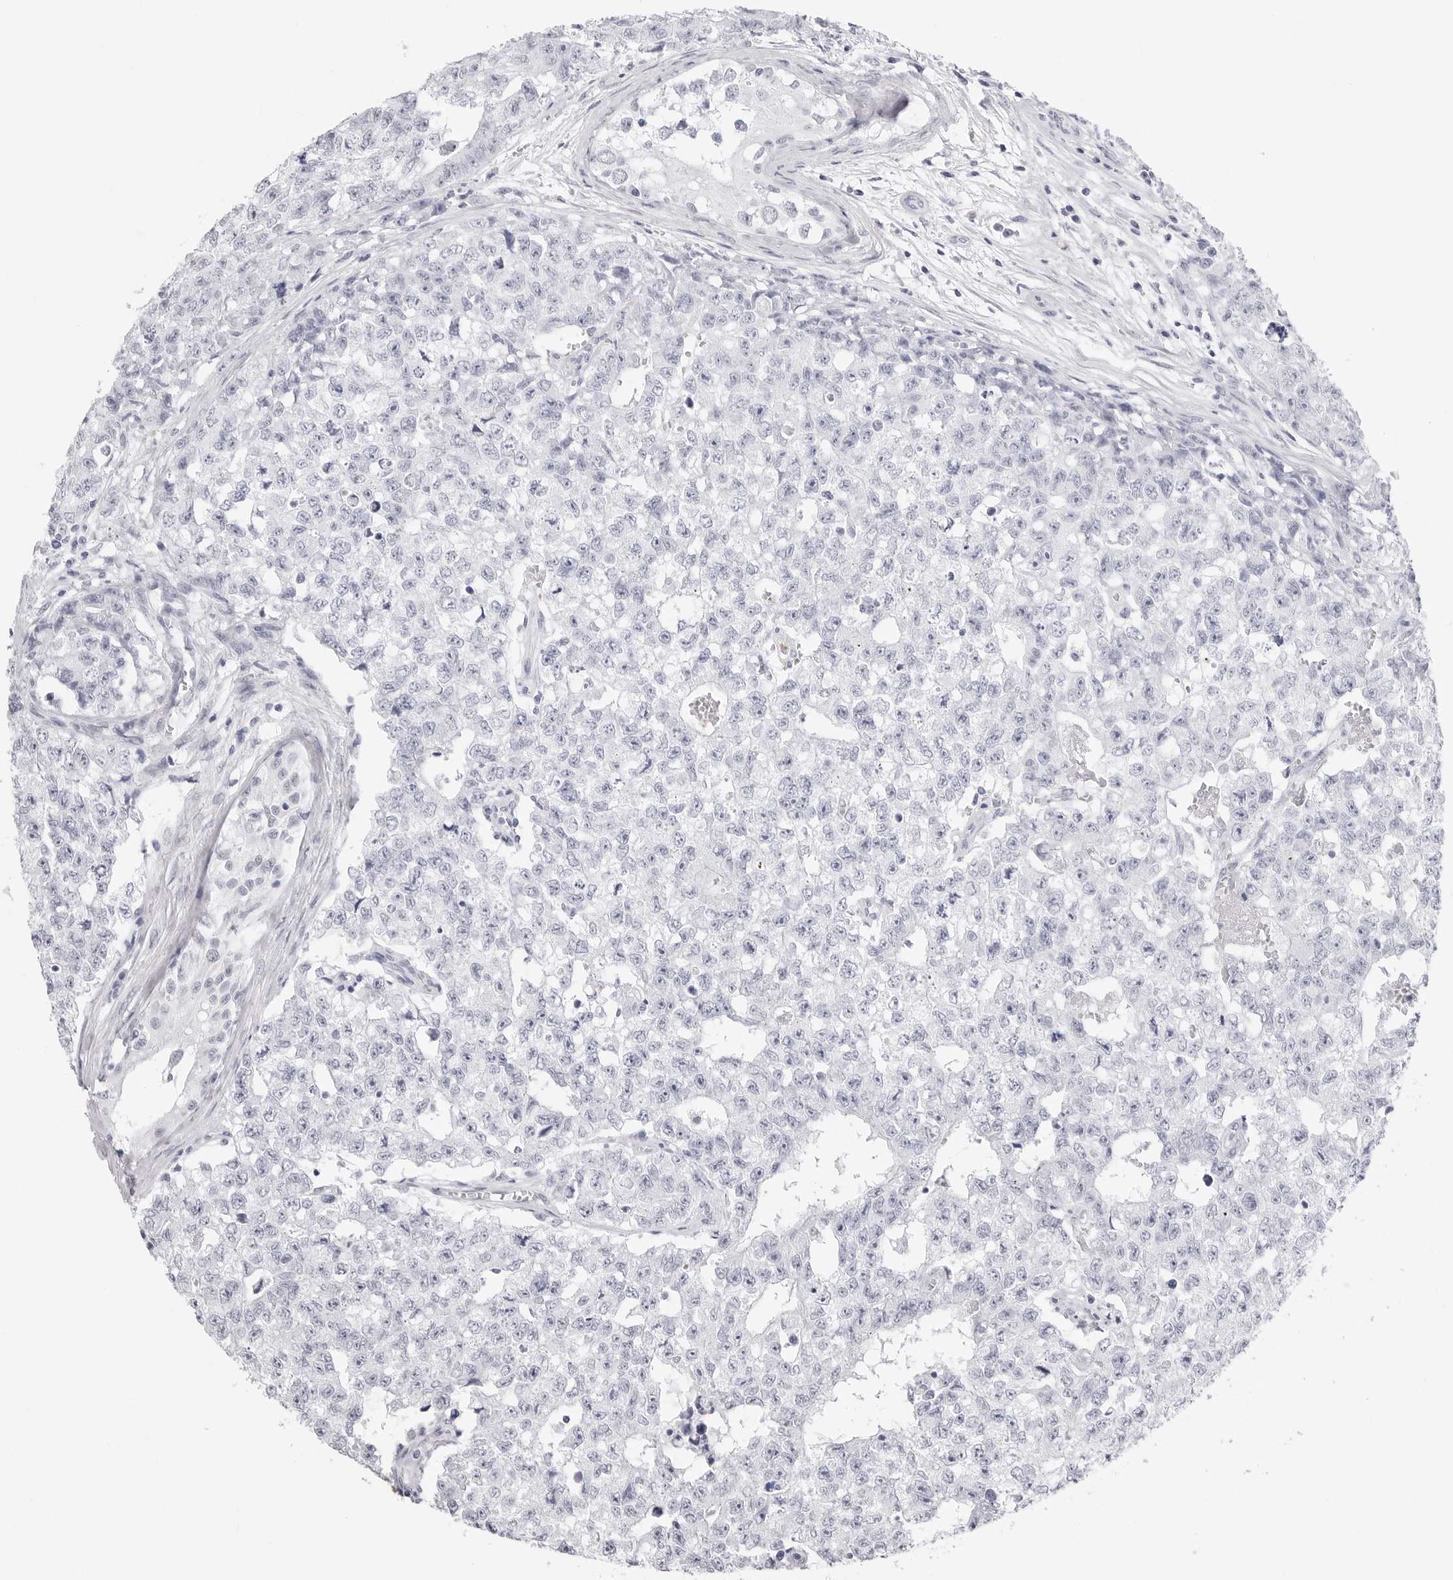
{"staining": {"intensity": "negative", "quantity": "none", "location": "none"}, "tissue": "testis cancer", "cell_type": "Tumor cells", "image_type": "cancer", "snomed": [{"axis": "morphology", "description": "Carcinoma, Embryonal, NOS"}, {"axis": "topography", "description": "Testis"}], "caption": "Tumor cells are negative for brown protein staining in testis embryonal carcinoma.", "gene": "TSSK1B", "patient": {"sex": "male", "age": 28}}